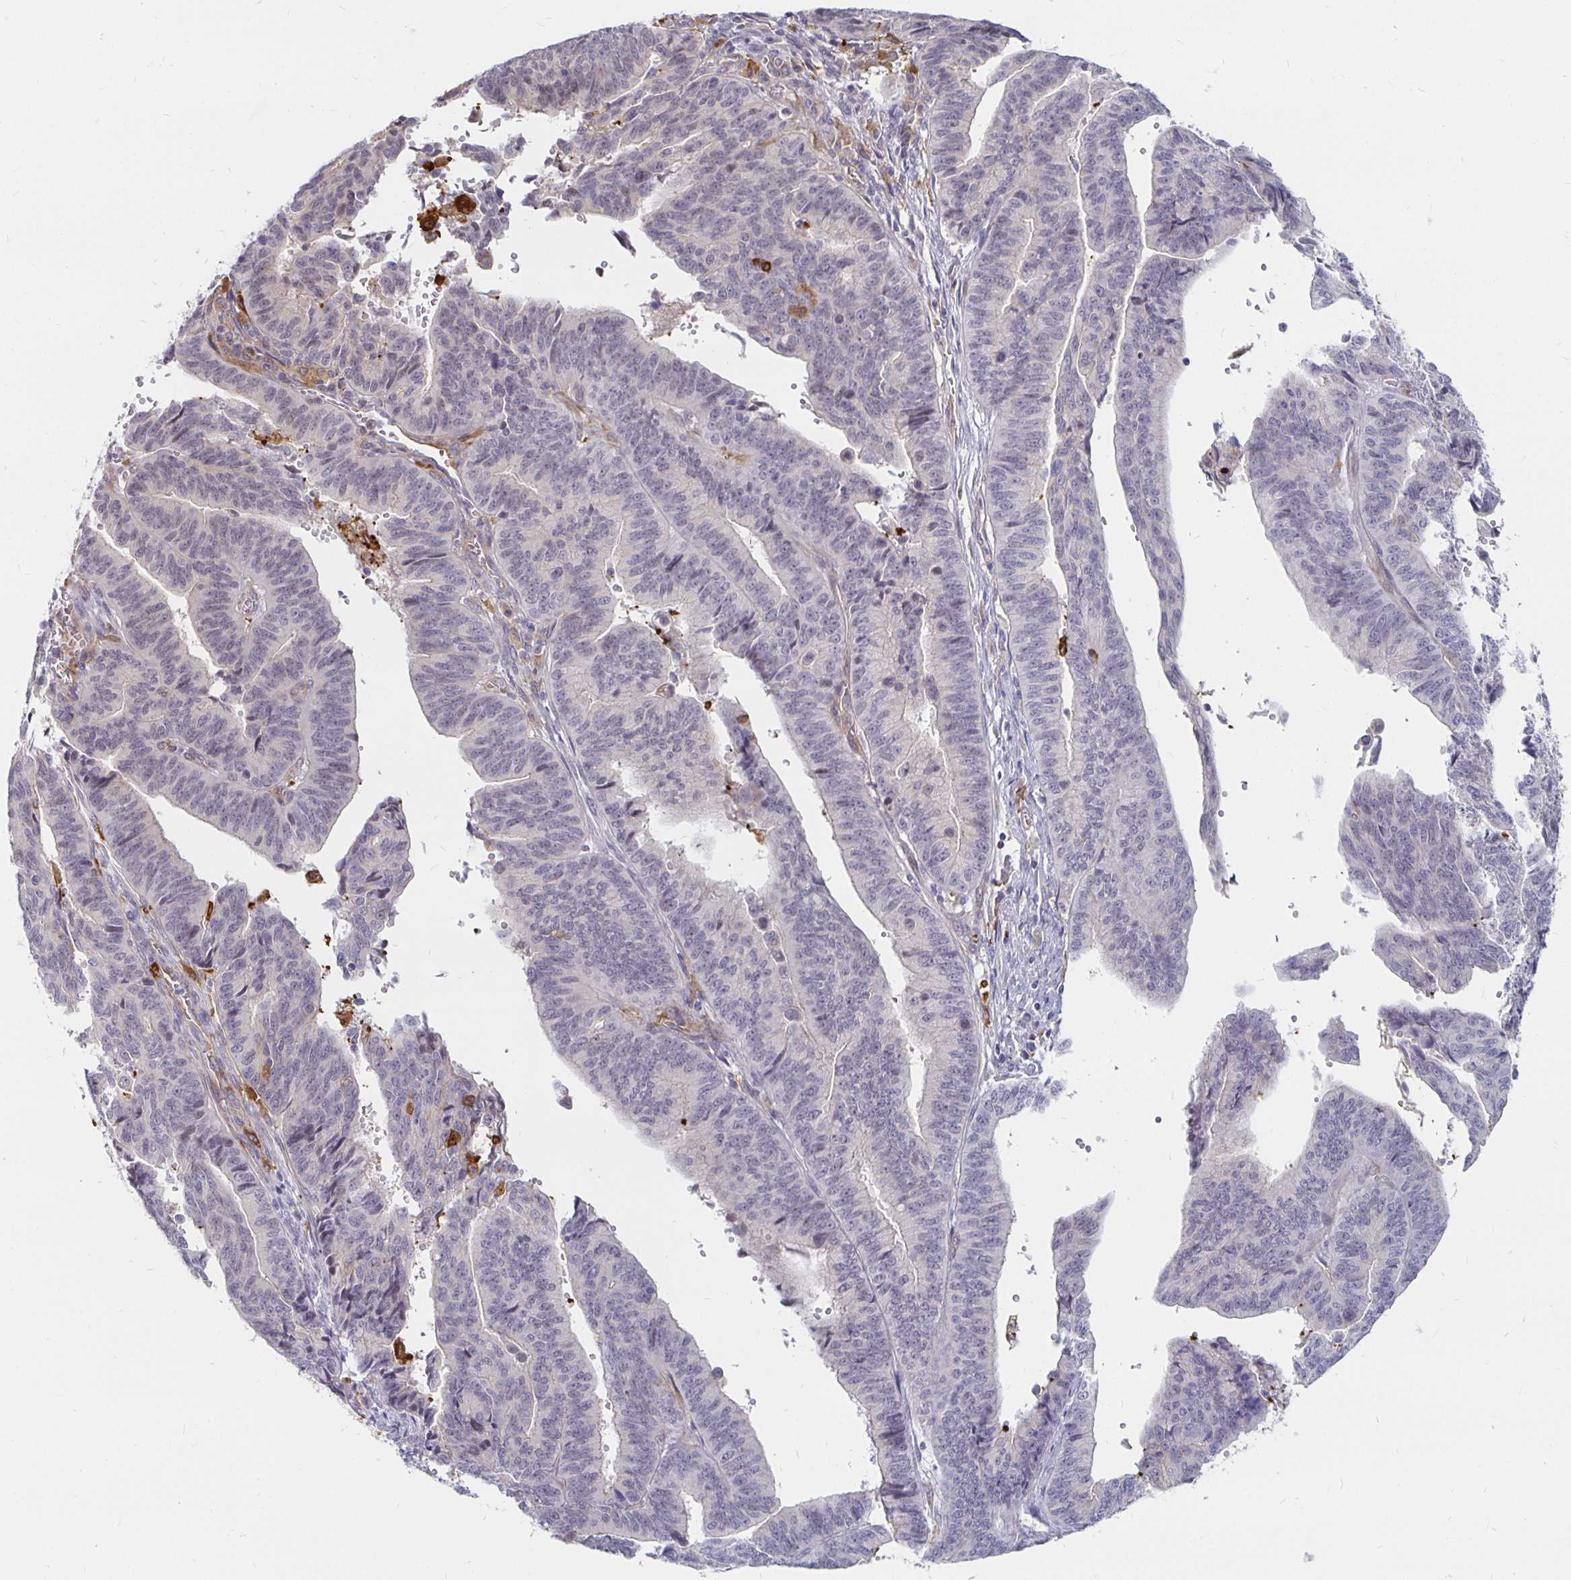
{"staining": {"intensity": "negative", "quantity": "none", "location": "none"}, "tissue": "endometrial cancer", "cell_type": "Tumor cells", "image_type": "cancer", "snomed": [{"axis": "morphology", "description": "Adenocarcinoma, NOS"}, {"axis": "topography", "description": "Endometrium"}], "caption": "This histopathology image is of endometrial cancer stained with immunohistochemistry (IHC) to label a protein in brown with the nuclei are counter-stained blue. There is no staining in tumor cells. (DAB (3,3'-diaminobenzidine) IHC with hematoxylin counter stain).", "gene": "CCDC85A", "patient": {"sex": "female", "age": 65}}